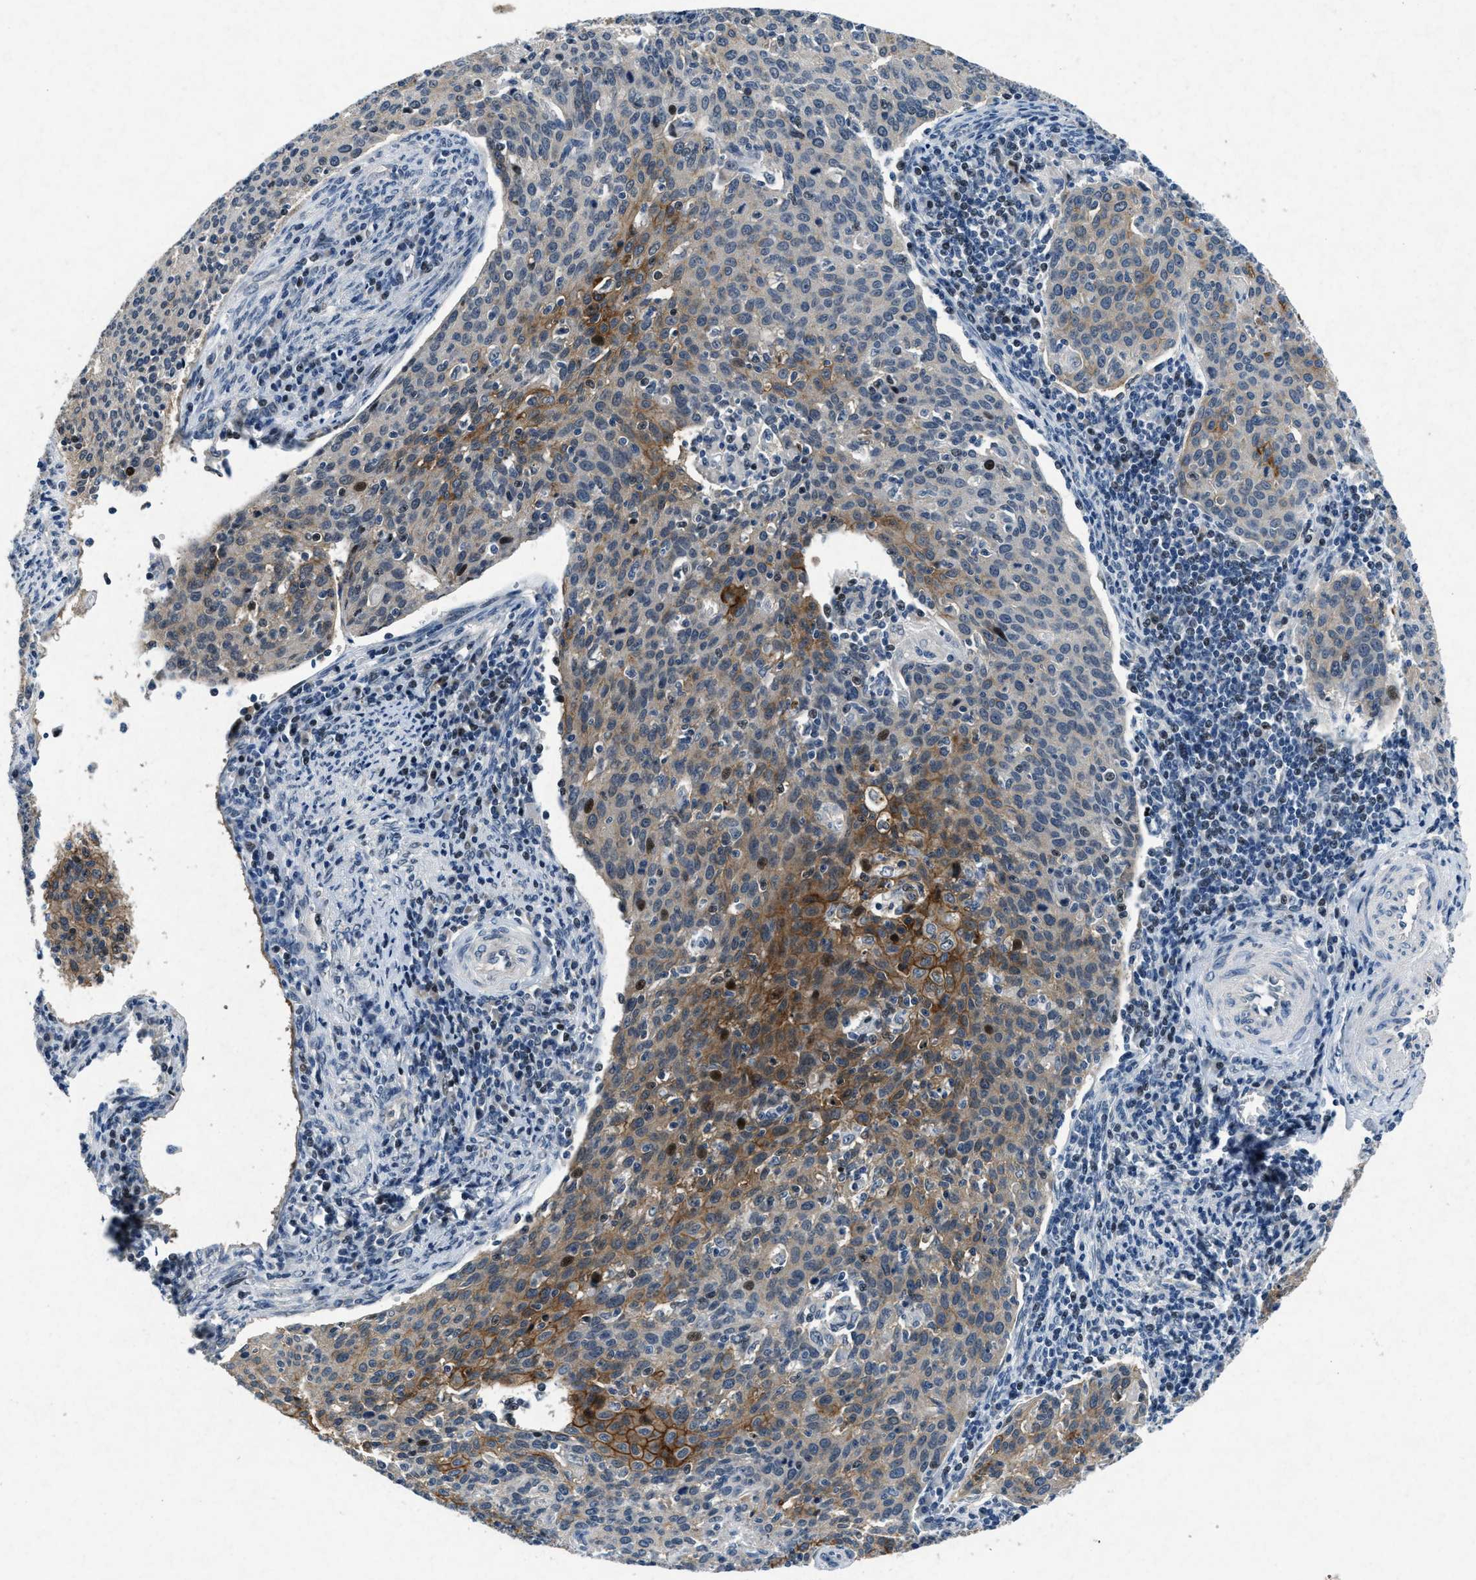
{"staining": {"intensity": "moderate", "quantity": "25%-75%", "location": "cytoplasmic/membranous,nuclear"}, "tissue": "cervical cancer", "cell_type": "Tumor cells", "image_type": "cancer", "snomed": [{"axis": "morphology", "description": "Squamous cell carcinoma, NOS"}, {"axis": "topography", "description": "Cervix"}], "caption": "Protein staining displays moderate cytoplasmic/membranous and nuclear expression in approximately 25%-75% of tumor cells in cervical squamous cell carcinoma.", "gene": "PHLDA1", "patient": {"sex": "female", "age": 38}}